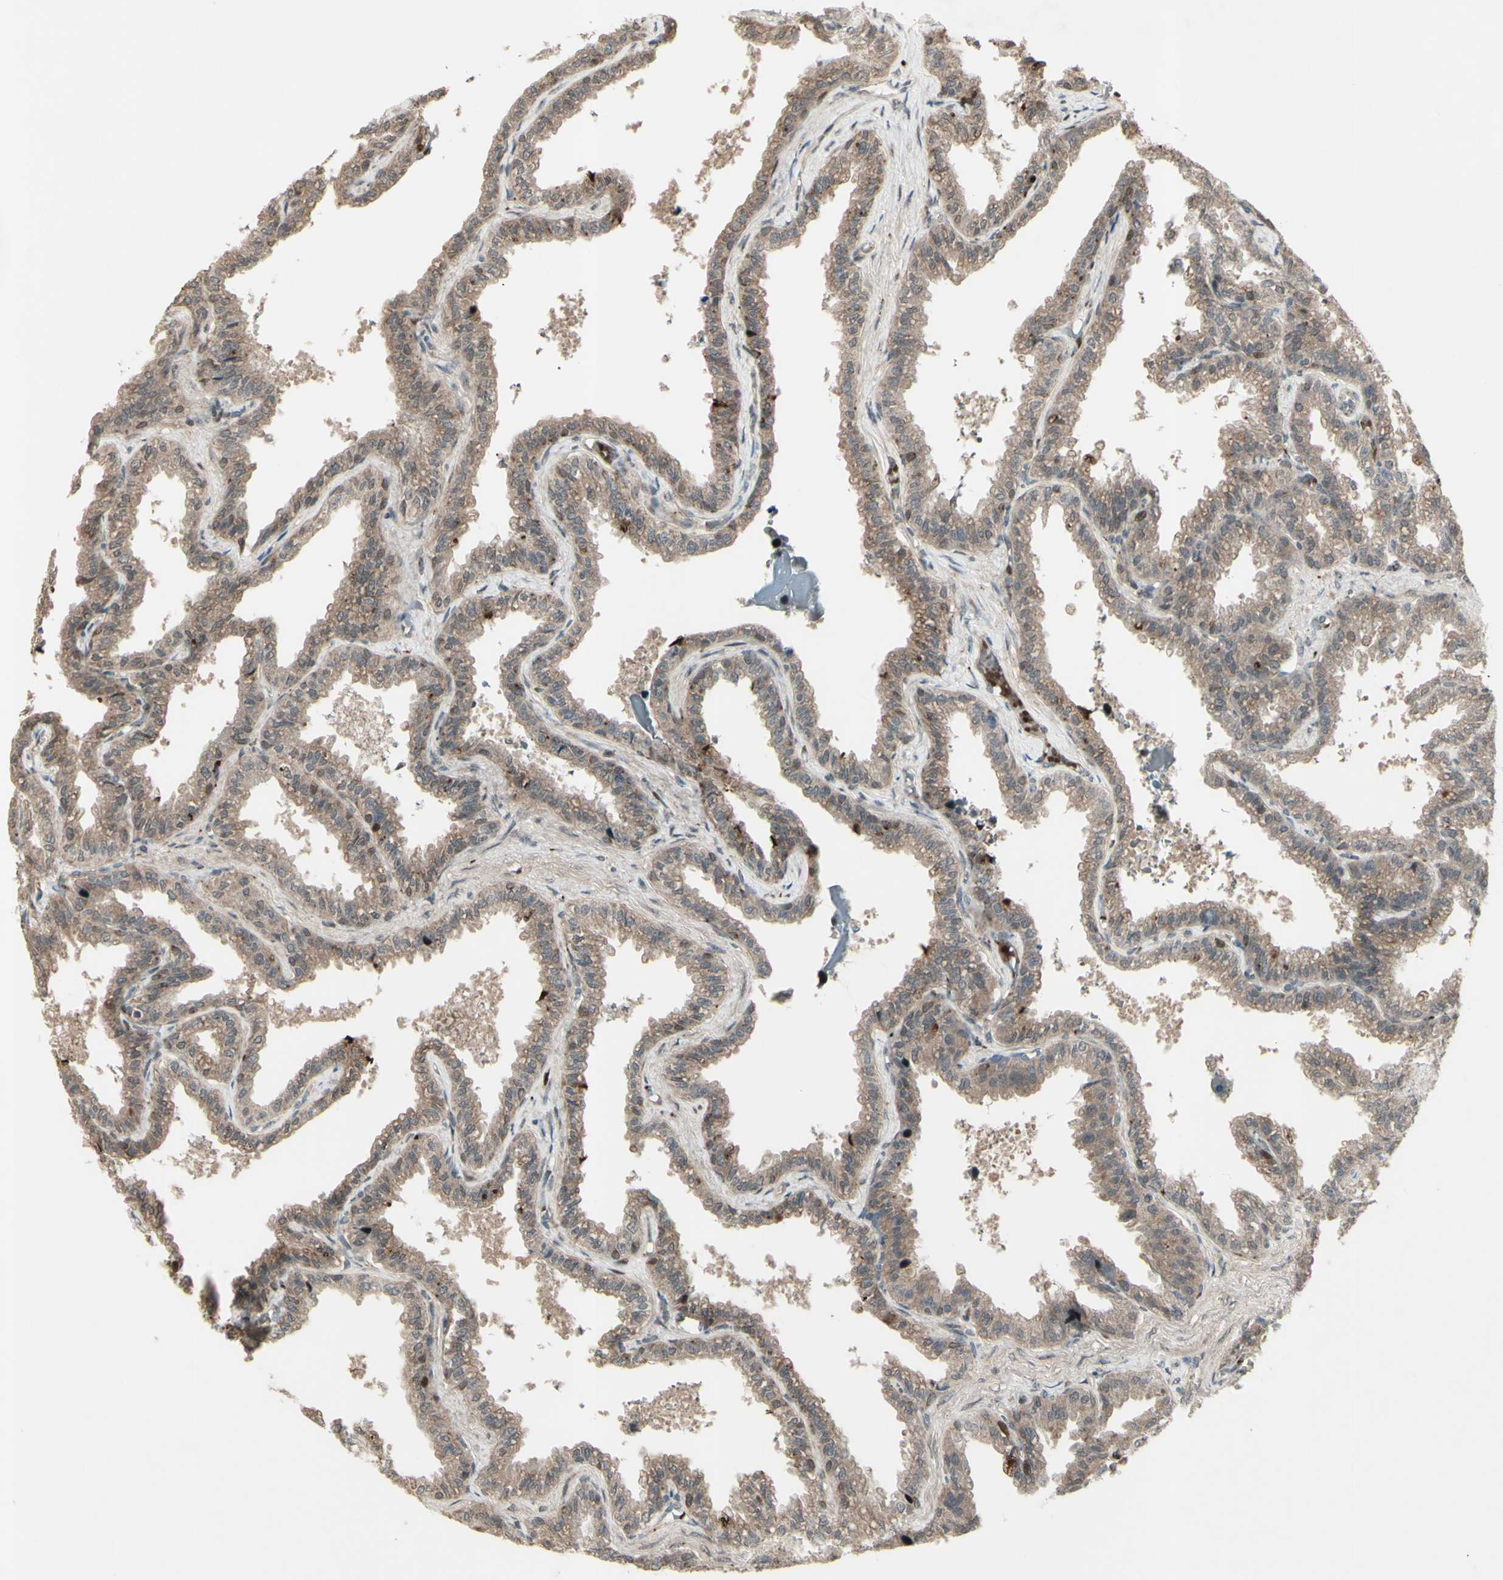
{"staining": {"intensity": "moderate", "quantity": ">75%", "location": "cytoplasmic/membranous,nuclear"}, "tissue": "seminal vesicle", "cell_type": "Glandular cells", "image_type": "normal", "snomed": [{"axis": "morphology", "description": "Normal tissue, NOS"}, {"axis": "topography", "description": "Seminal veicle"}], "caption": "Moderate cytoplasmic/membranous,nuclear positivity is identified in approximately >75% of glandular cells in normal seminal vesicle. (DAB = brown stain, brightfield microscopy at high magnification).", "gene": "MLF2", "patient": {"sex": "male", "age": 46}}